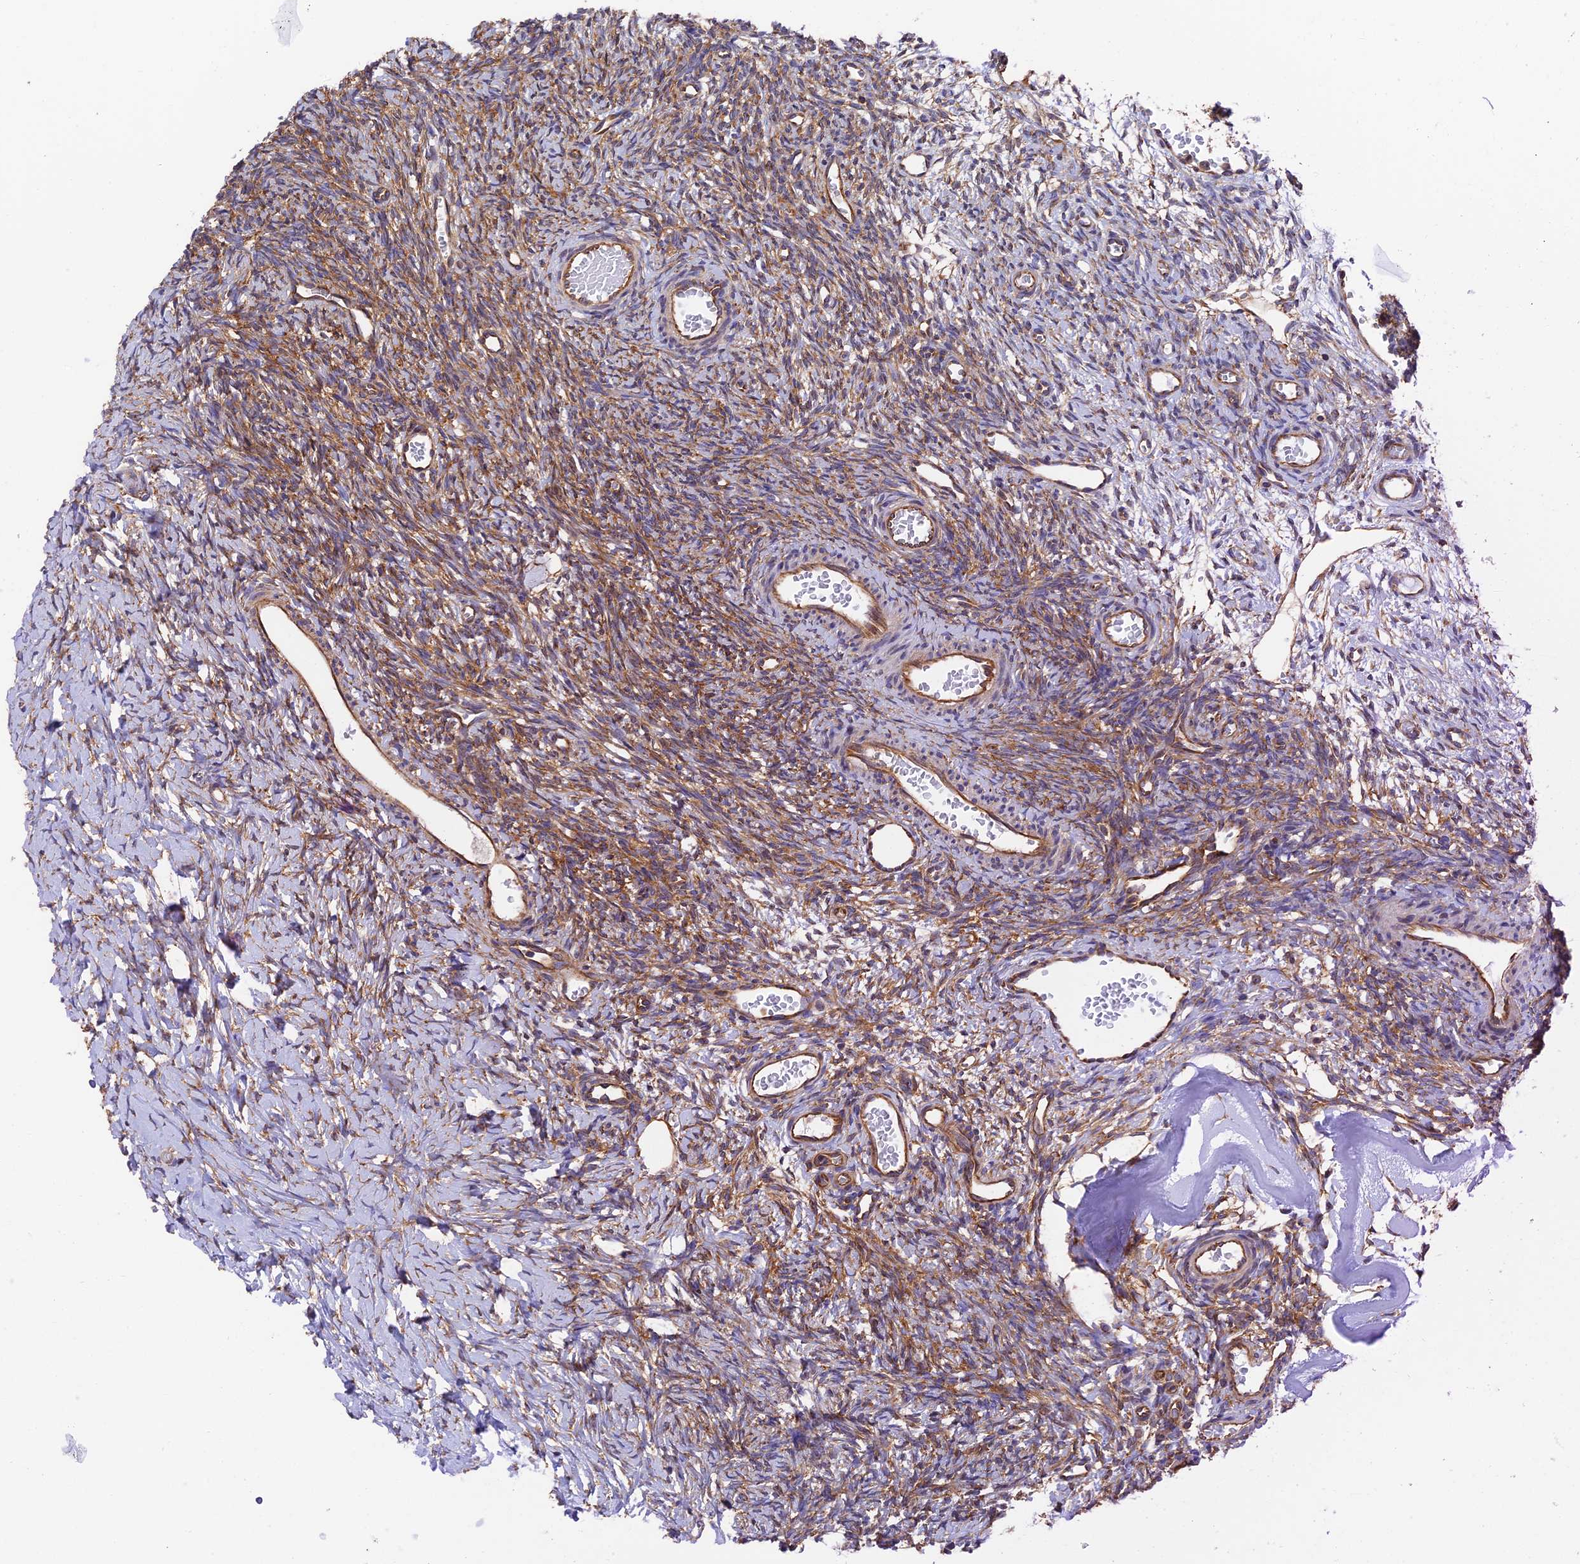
{"staining": {"intensity": "moderate", "quantity": ">75%", "location": "cytoplasmic/membranous"}, "tissue": "ovary", "cell_type": "Follicle cells", "image_type": "normal", "snomed": [{"axis": "morphology", "description": "Normal tissue, NOS"}, {"axis": "topography", "description": "Ovary"}], "caption": "Immunohistochemistry (IHC) of unremarkable ovary reveals medium levels of moderate cytoplasmic/membranous expression in about >75% of follicle cells. The staining was performed using DAB, with brown indicating positive protein expression. Nuclei are stained blue with hematoxylin.", "gene": "DCTN2", "patient": {"sex": "female", "age": 39}}